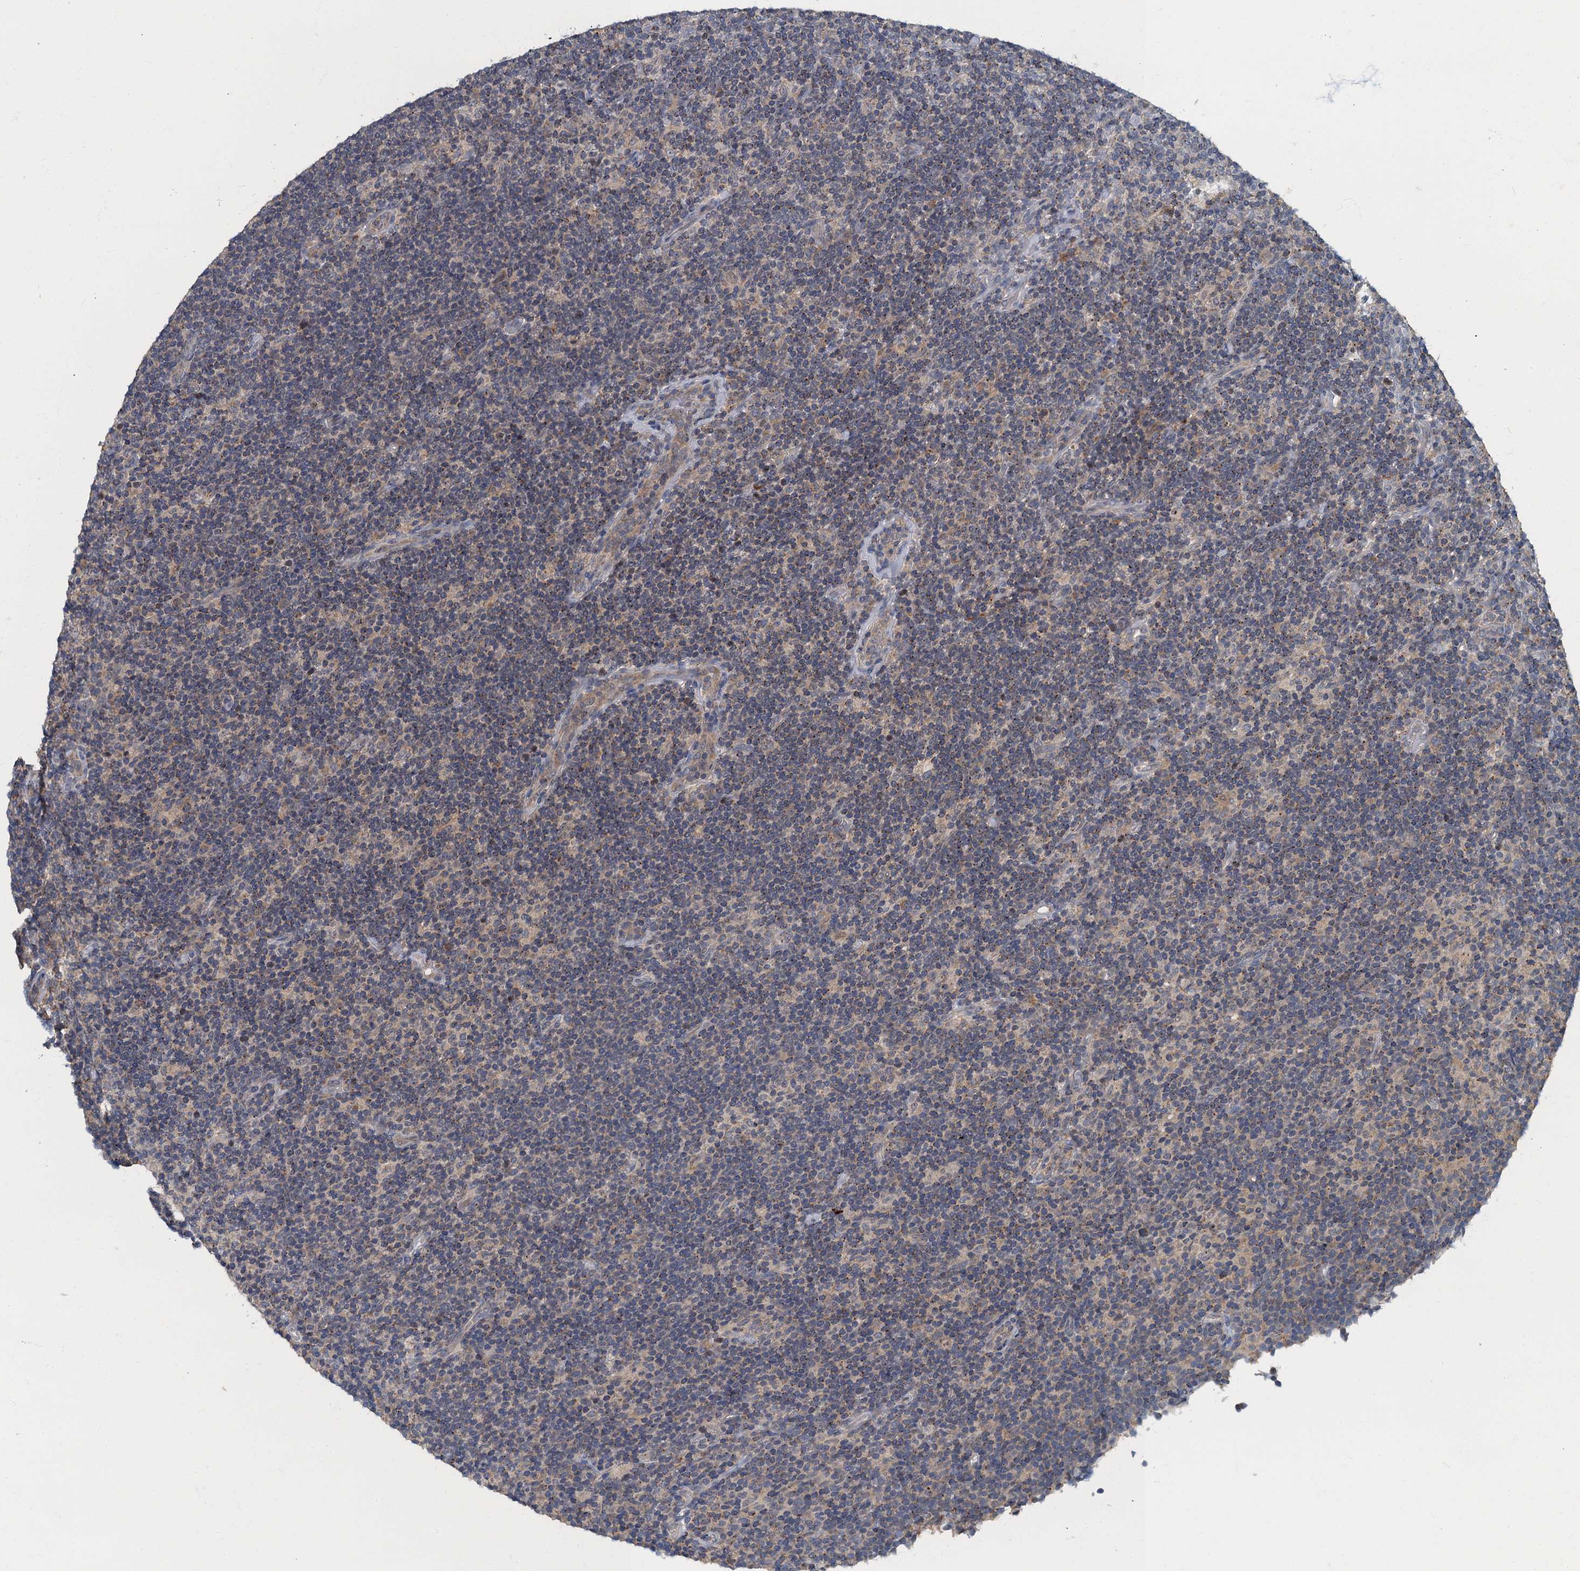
{"staining": {"intensity": "negative", "quantity": "none", "location": "none"}, "tissue": "lymphoma", "cell_type": "Tumor cells", "image_type": "cancer", "snomed": [{"axis": "morphology", "description": "Hodgkin's disease, NOS"}, {"axis": "topography", "description": "Lymph node"}], "caption": "DAB (3,3'-diaminobenzidine) immunohistochemical staining of Hodgkin's disease demonstrates no significant positivity in tumor cells. (Stains: DAB immunohistochemistry with hematoxylin counter stain, Microscopy: brightfield microscopy at high magnification).", "gene": "WDCP", "patient": {"sex": "female", "age": 57}}